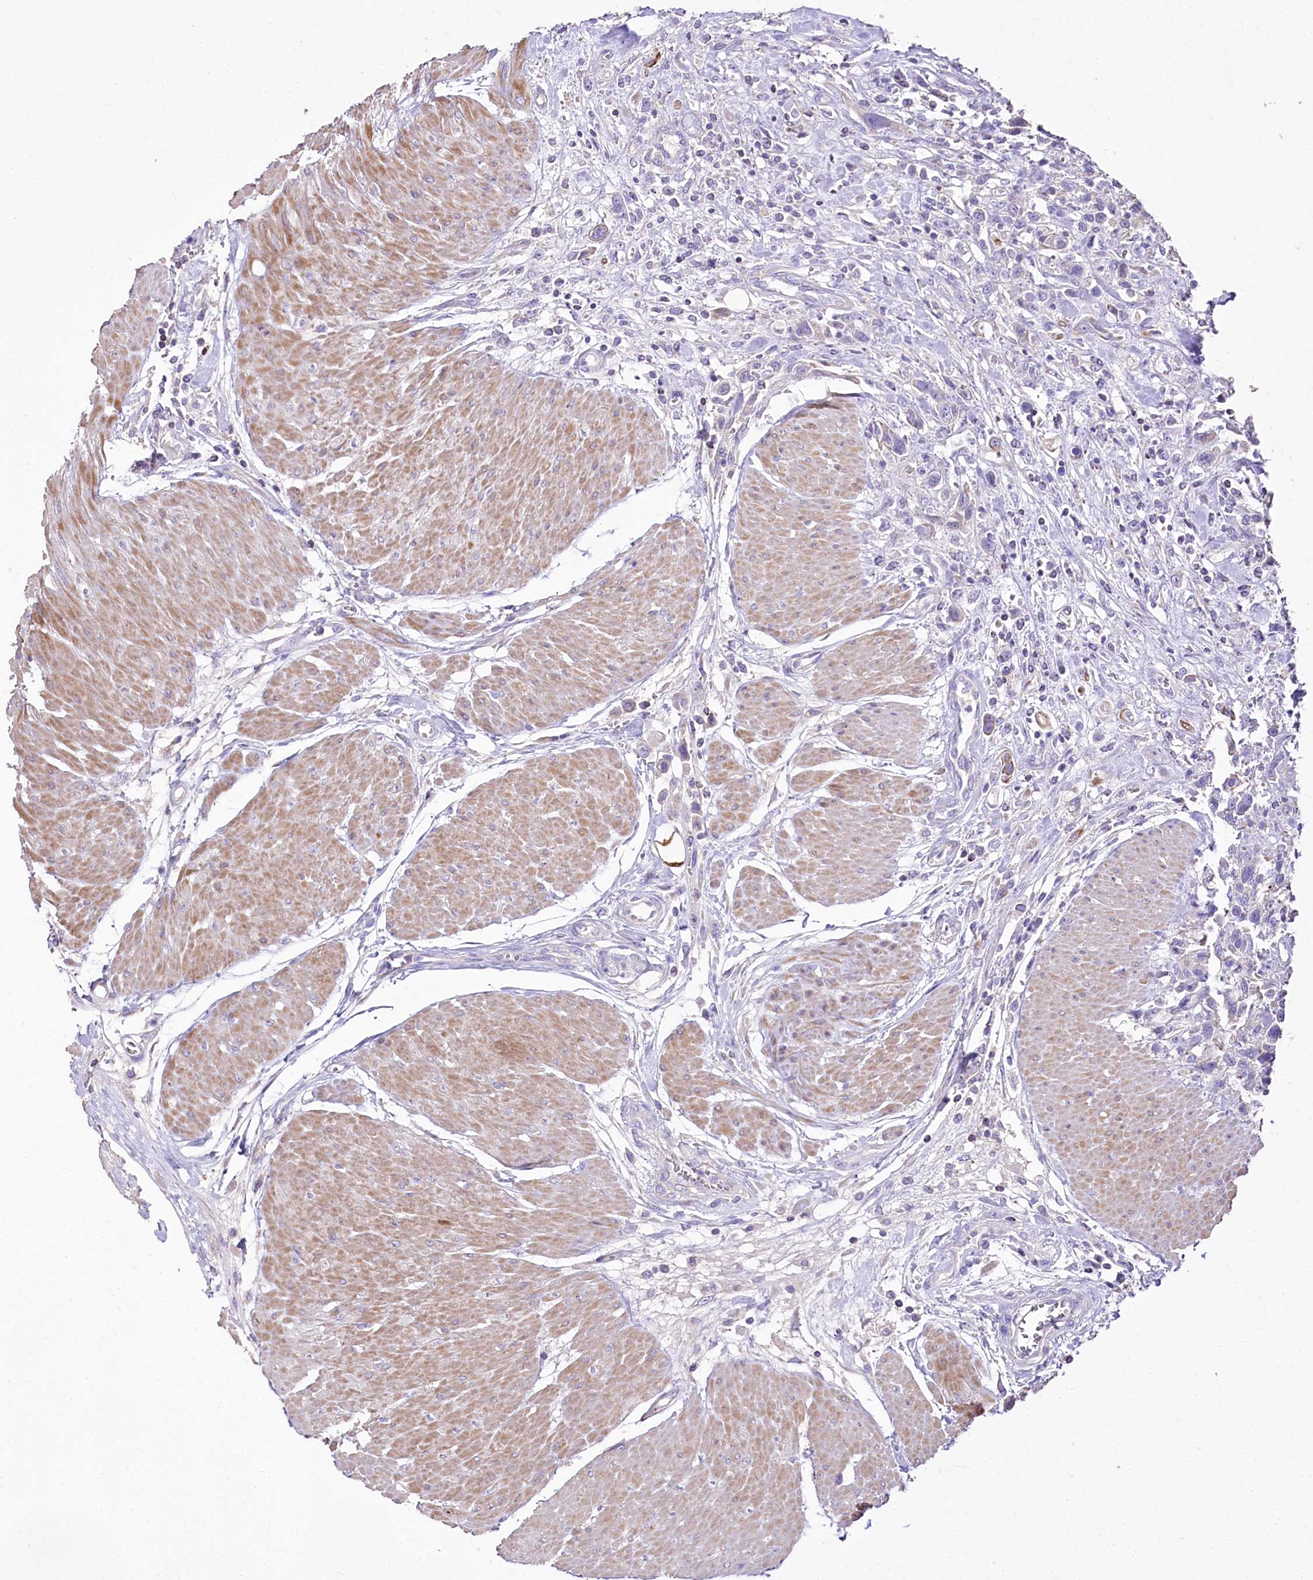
{"staining": {"intensity": "negative", "quantity": "none", "location": "none"}, "tissue": "urothelial cancer", "cell_type": "Tumor cells", "image_type": "cancer", "snomed": [{"axis": "morphology", "description": "Urothelial carcinoma, High grade"}, {"axis": "topography", "description": "Urinary bladder"}], "caption": "IHC of urothelial carcinoma (high-grade) shows no positivity in tumor cells. The staining was performed using DAB (3,3'-diaminobenzidine) to visualize the protein expression in brown, while the nuclei were stained in blue with hematoxylin (Magnification: 20x).", "gene": "PTER", "patient": {"sex": "male", "age": 50}}